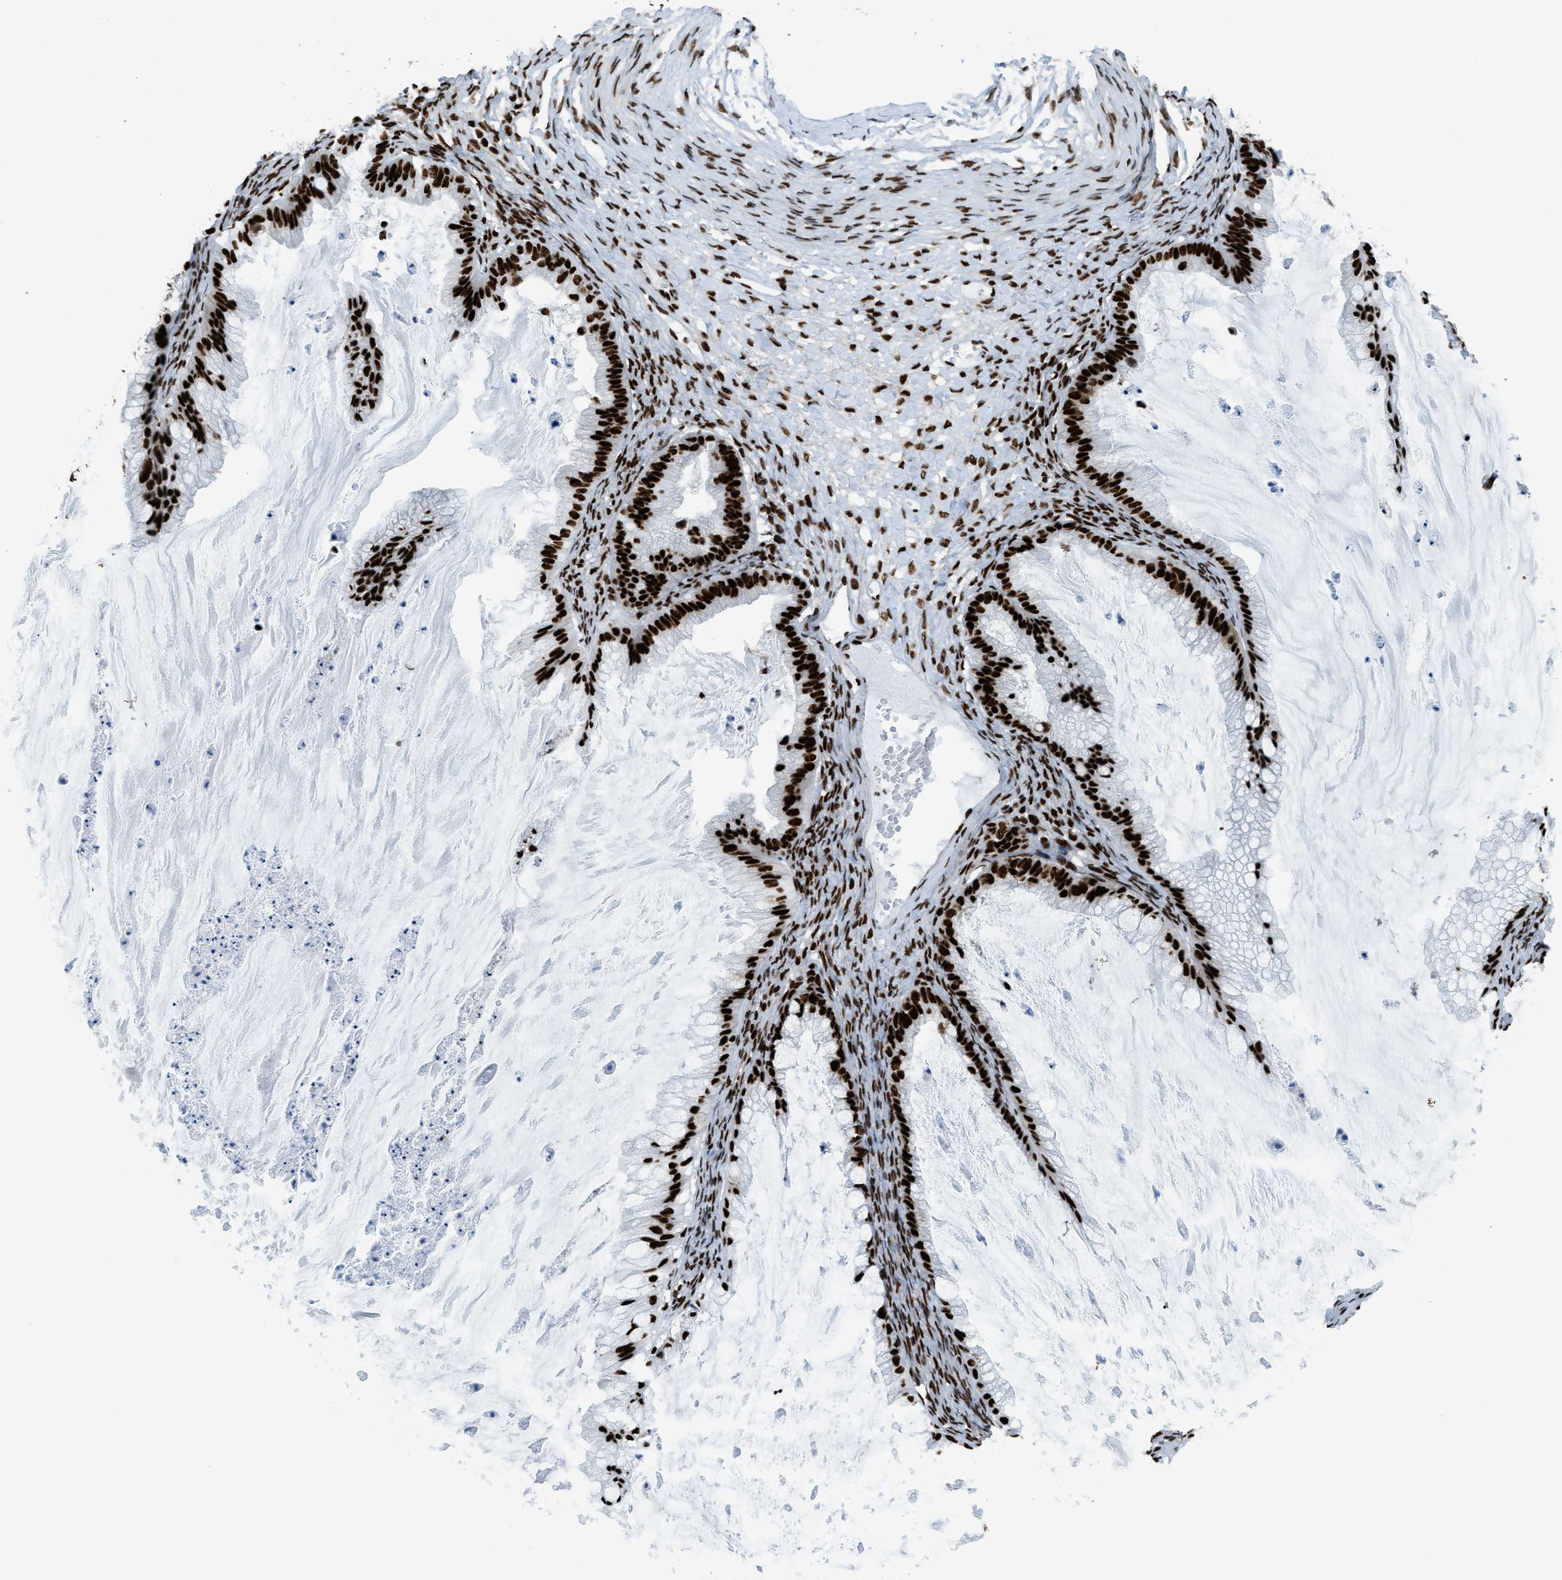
{"staining": {"intensity": "strong", "quantity": ">75%", "location": "nuclear"}, "tissue": "ovarian cancer", "cell_type": "Tumor cells", "image_type": "cancer", "snomed": [{"axis": "morphology", "description": "Cystadenocarcinoma, mucinous, NOS"}, {"axis": "topography", "description": "Ovary"}], "caption": "There is high levels of strong nuclear staining in tumor cells of ovarian mucinous cystadenocarcinoma, as demonstrated by immunohistochemical staining (brown color).", "gene": "ZNF207", "patient": {"sex": "female", "age": 57}}